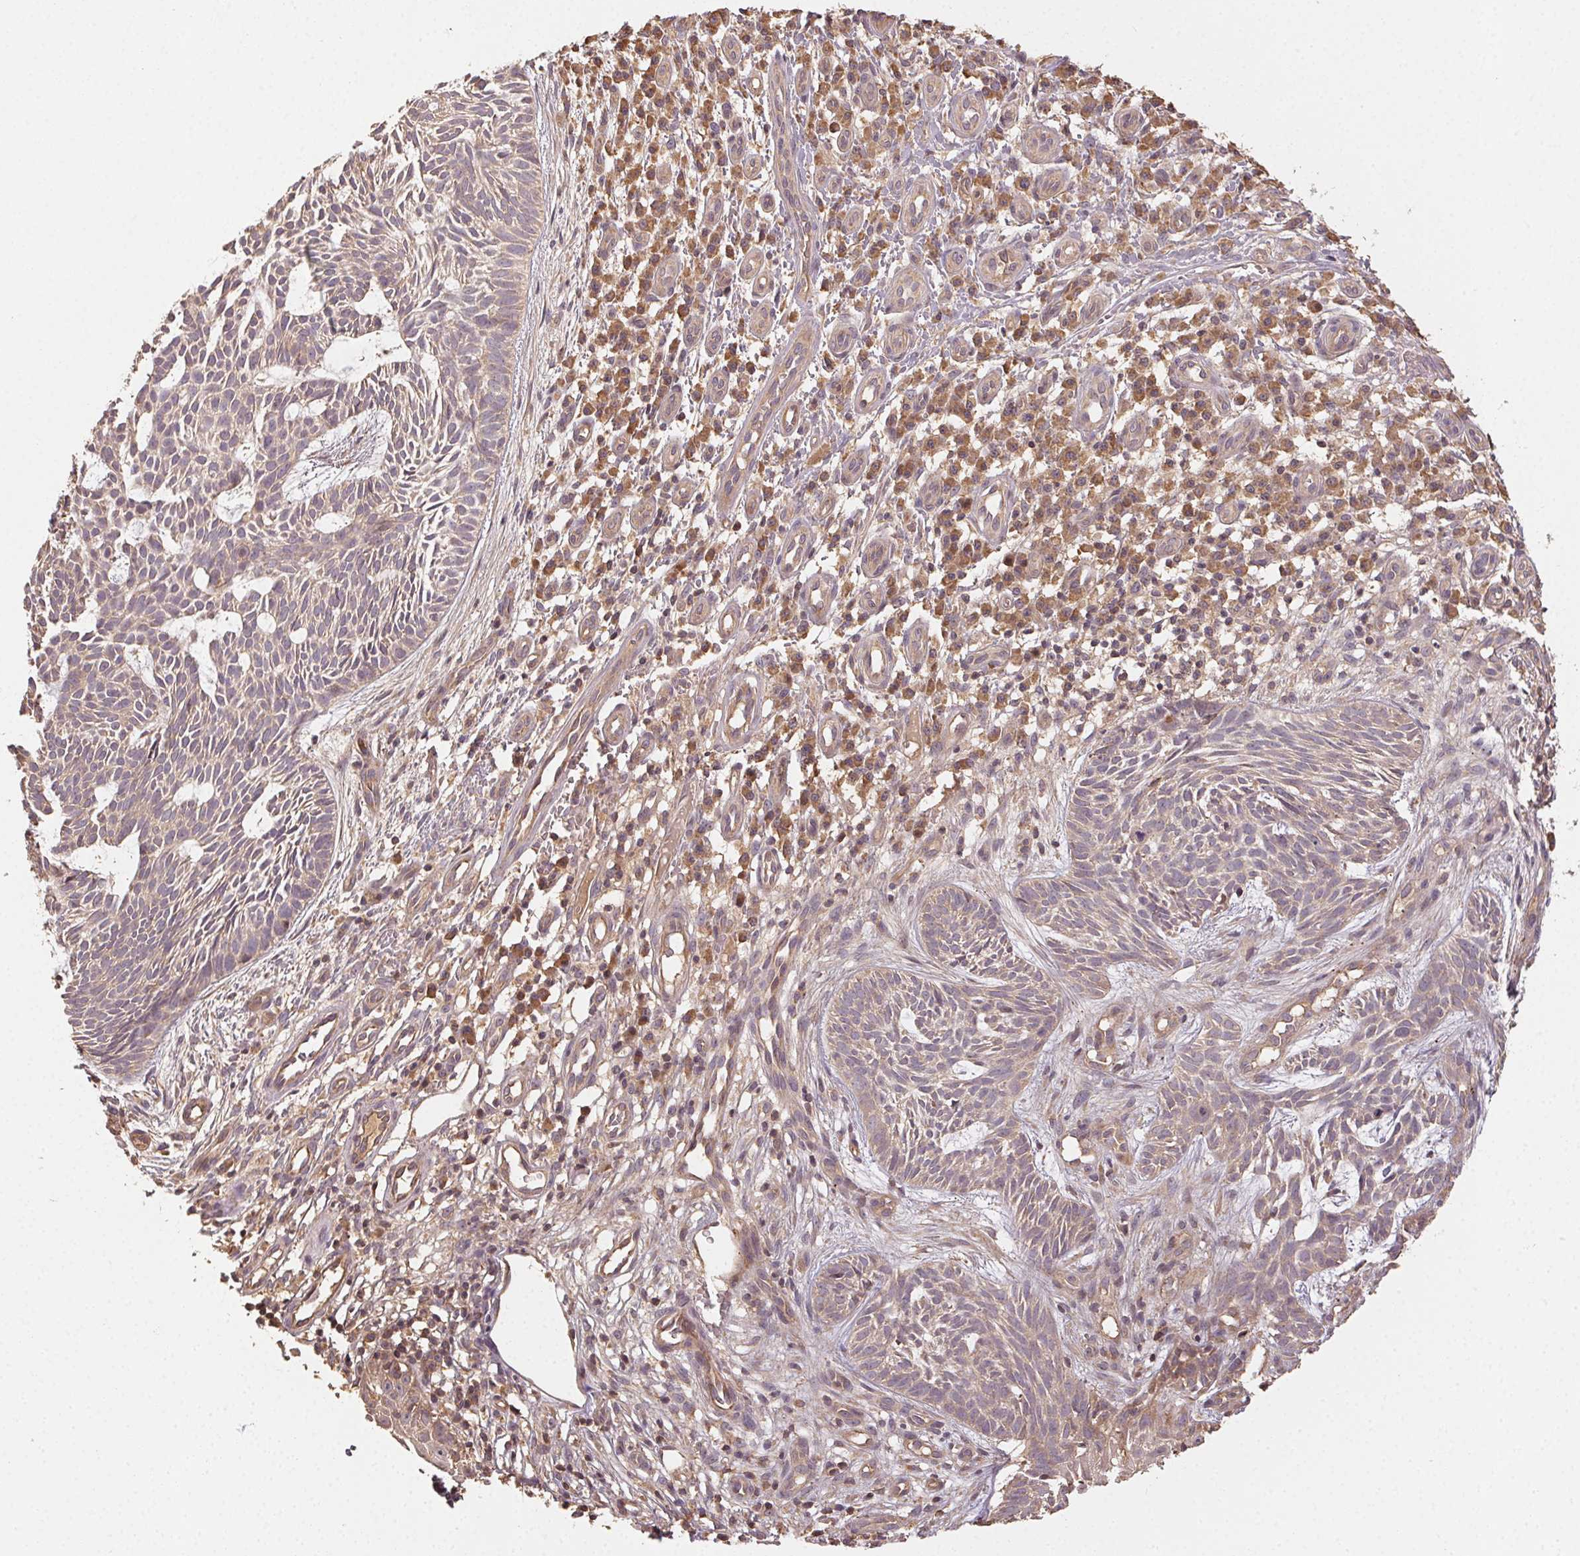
{"staining": {"intensity": "weak", "quantity": "<25%", "location": "cytoplasmic/membranous"}, "tissue": "skin cancer", "cell_type": "Tumor cells", "image_type": "cancer", "snomed": [{"axis": "morphology", "description": "Basal cell carcinoma"}, {"axis": "topography", "description": "Skin"}], "caption": "Protein analysis of skin basal cell carcinoma shows no significant expression in tumor cells. (Brightfield microscopy of DAB immunohistochemistry (IHC) at high magnification).", "gene": "RALA", "patient": {"sex": "male", "age": 59}}